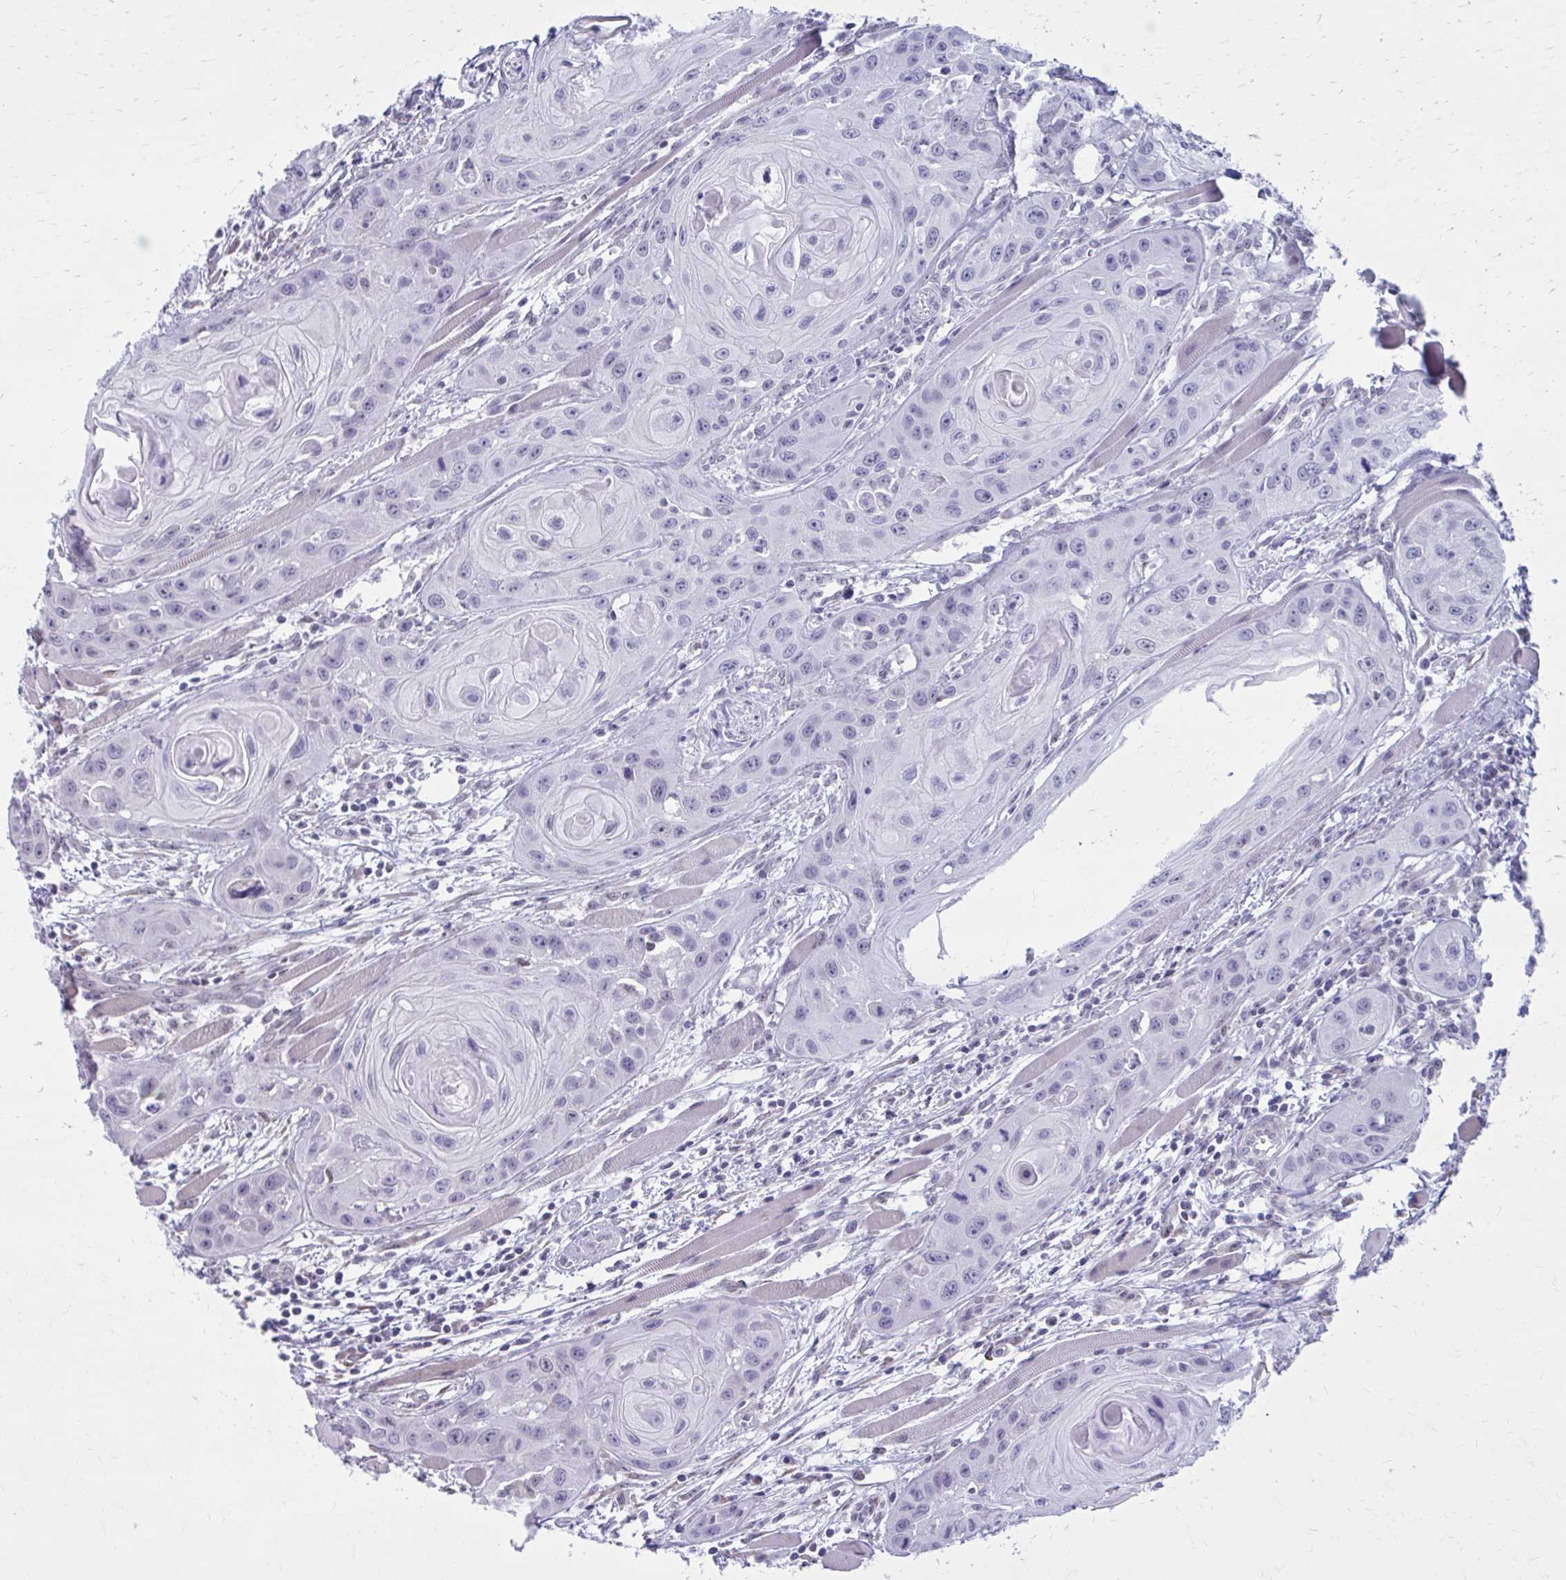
{"staining": {"intensity": "negative", "quantity": "none", "location": "none"}, "tissue": "head and neck cancer", "cell_type": "Tumor cells", "image_type": "cancer", "snomed": [{"axis": "morphology", "description": "Squamous cell carcinoma, NOS"}, {"axis": "topography", "description": "Oral tissue"}, {"axis": "topography", "description": "Head-Neck"}], "caption": "Immunohistochemical staining of human head and neck squamous cell carcinoma displays no significant expression in tumor cells.", "gene": "PROSER1", "patient": {"sex": "male", "age": 58}}